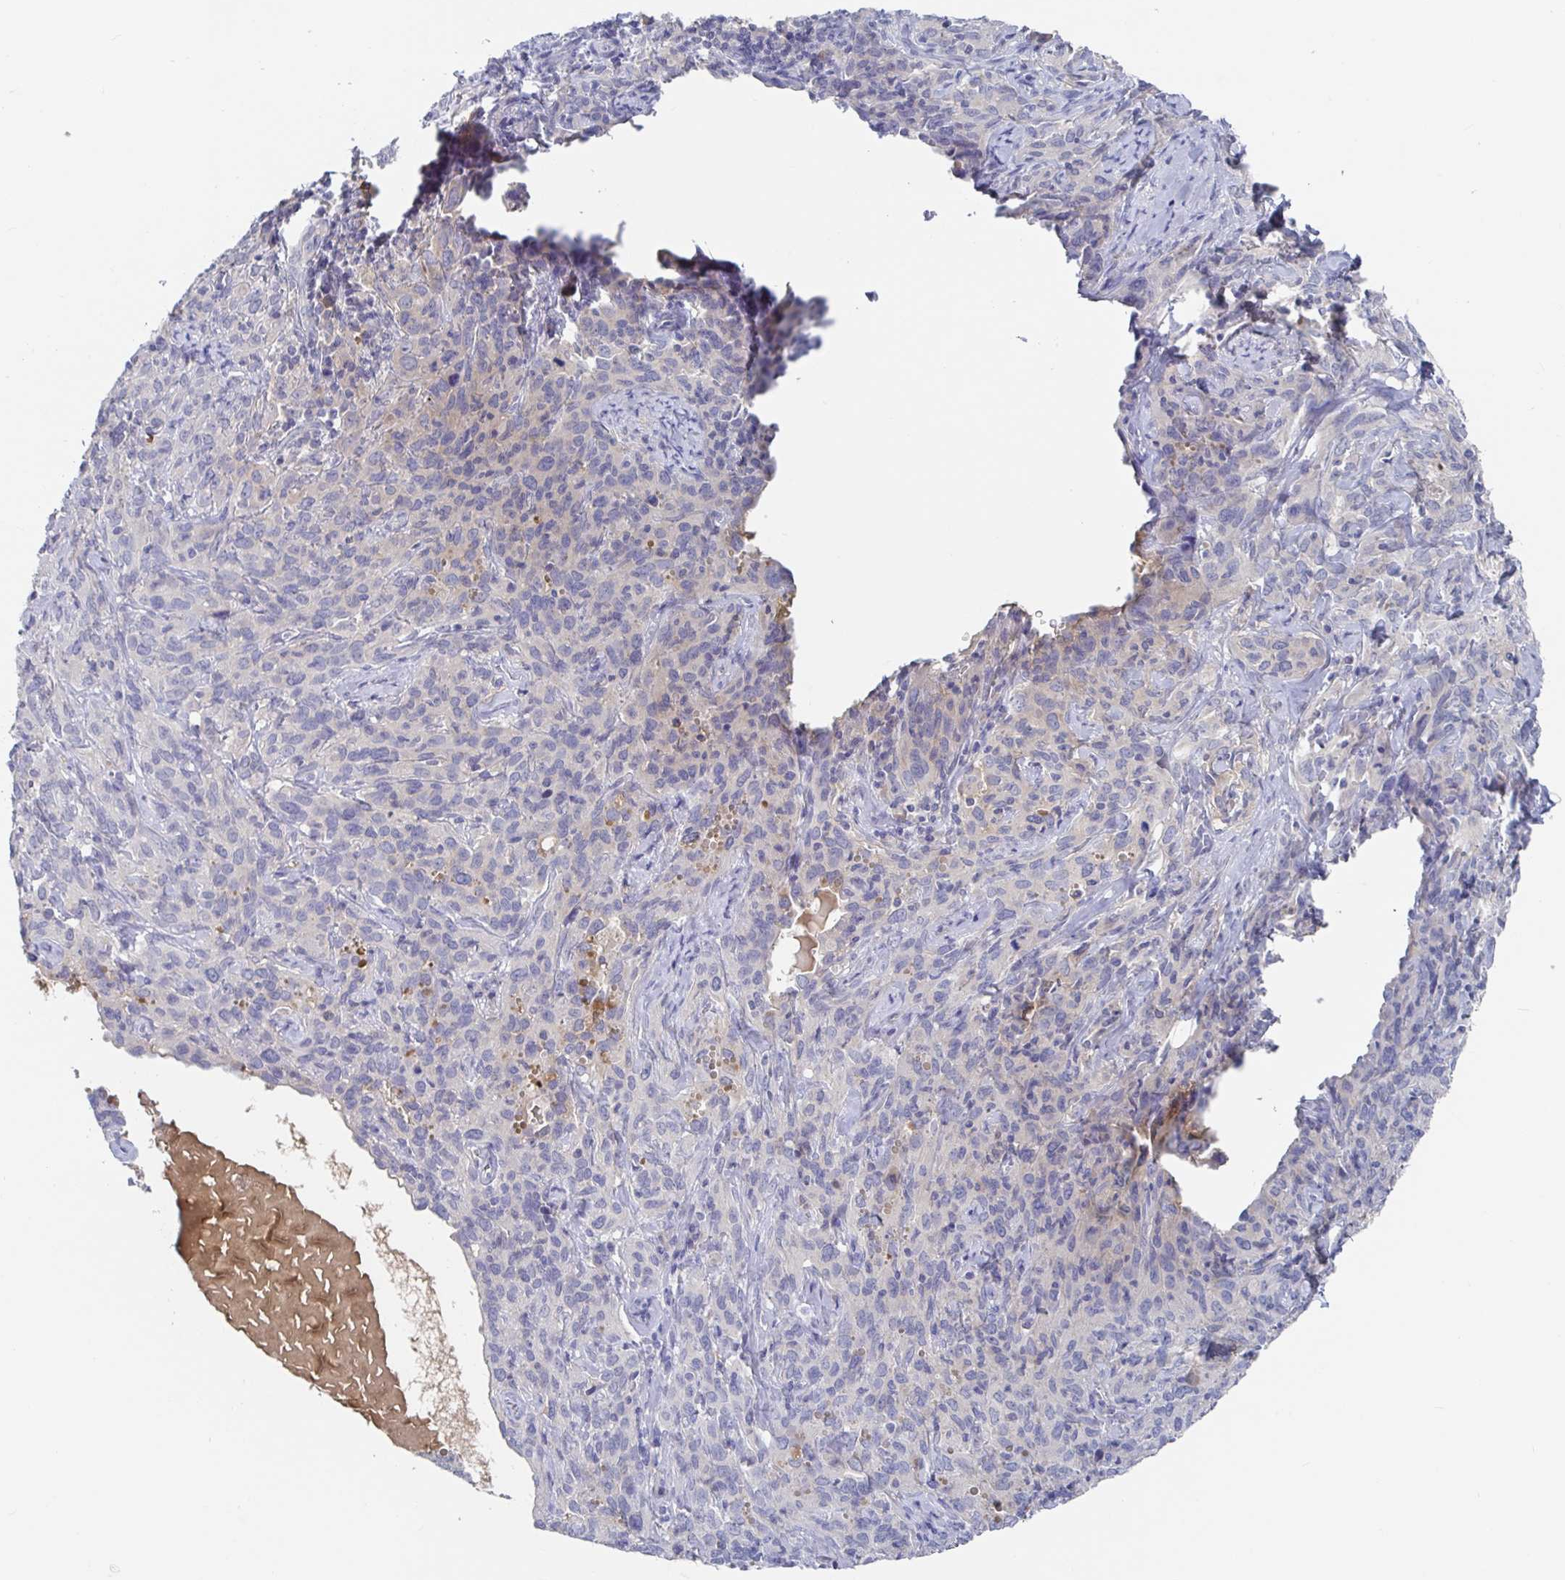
{"staining": {"intensity": "negative", "quantity": "none", "location": "none"}, "tissue": "cervical cancer", "cell_type": "Tumor cells", "image_type": "cancer", "snomed": [{"axis": "morphology", "description": "Squamous cell carcinoma, NOS"}, {"axis": "topography", "description": "Cervix"}], "caption": "Tumor cells show no significant protein staining in cervical cancer (squamous cell carcinoma). (Brightfield microscopy of DAB immunohistochemistry at high magnification).", "gene": "GPR148", "patient": {"sex": "female", "age": 51}}